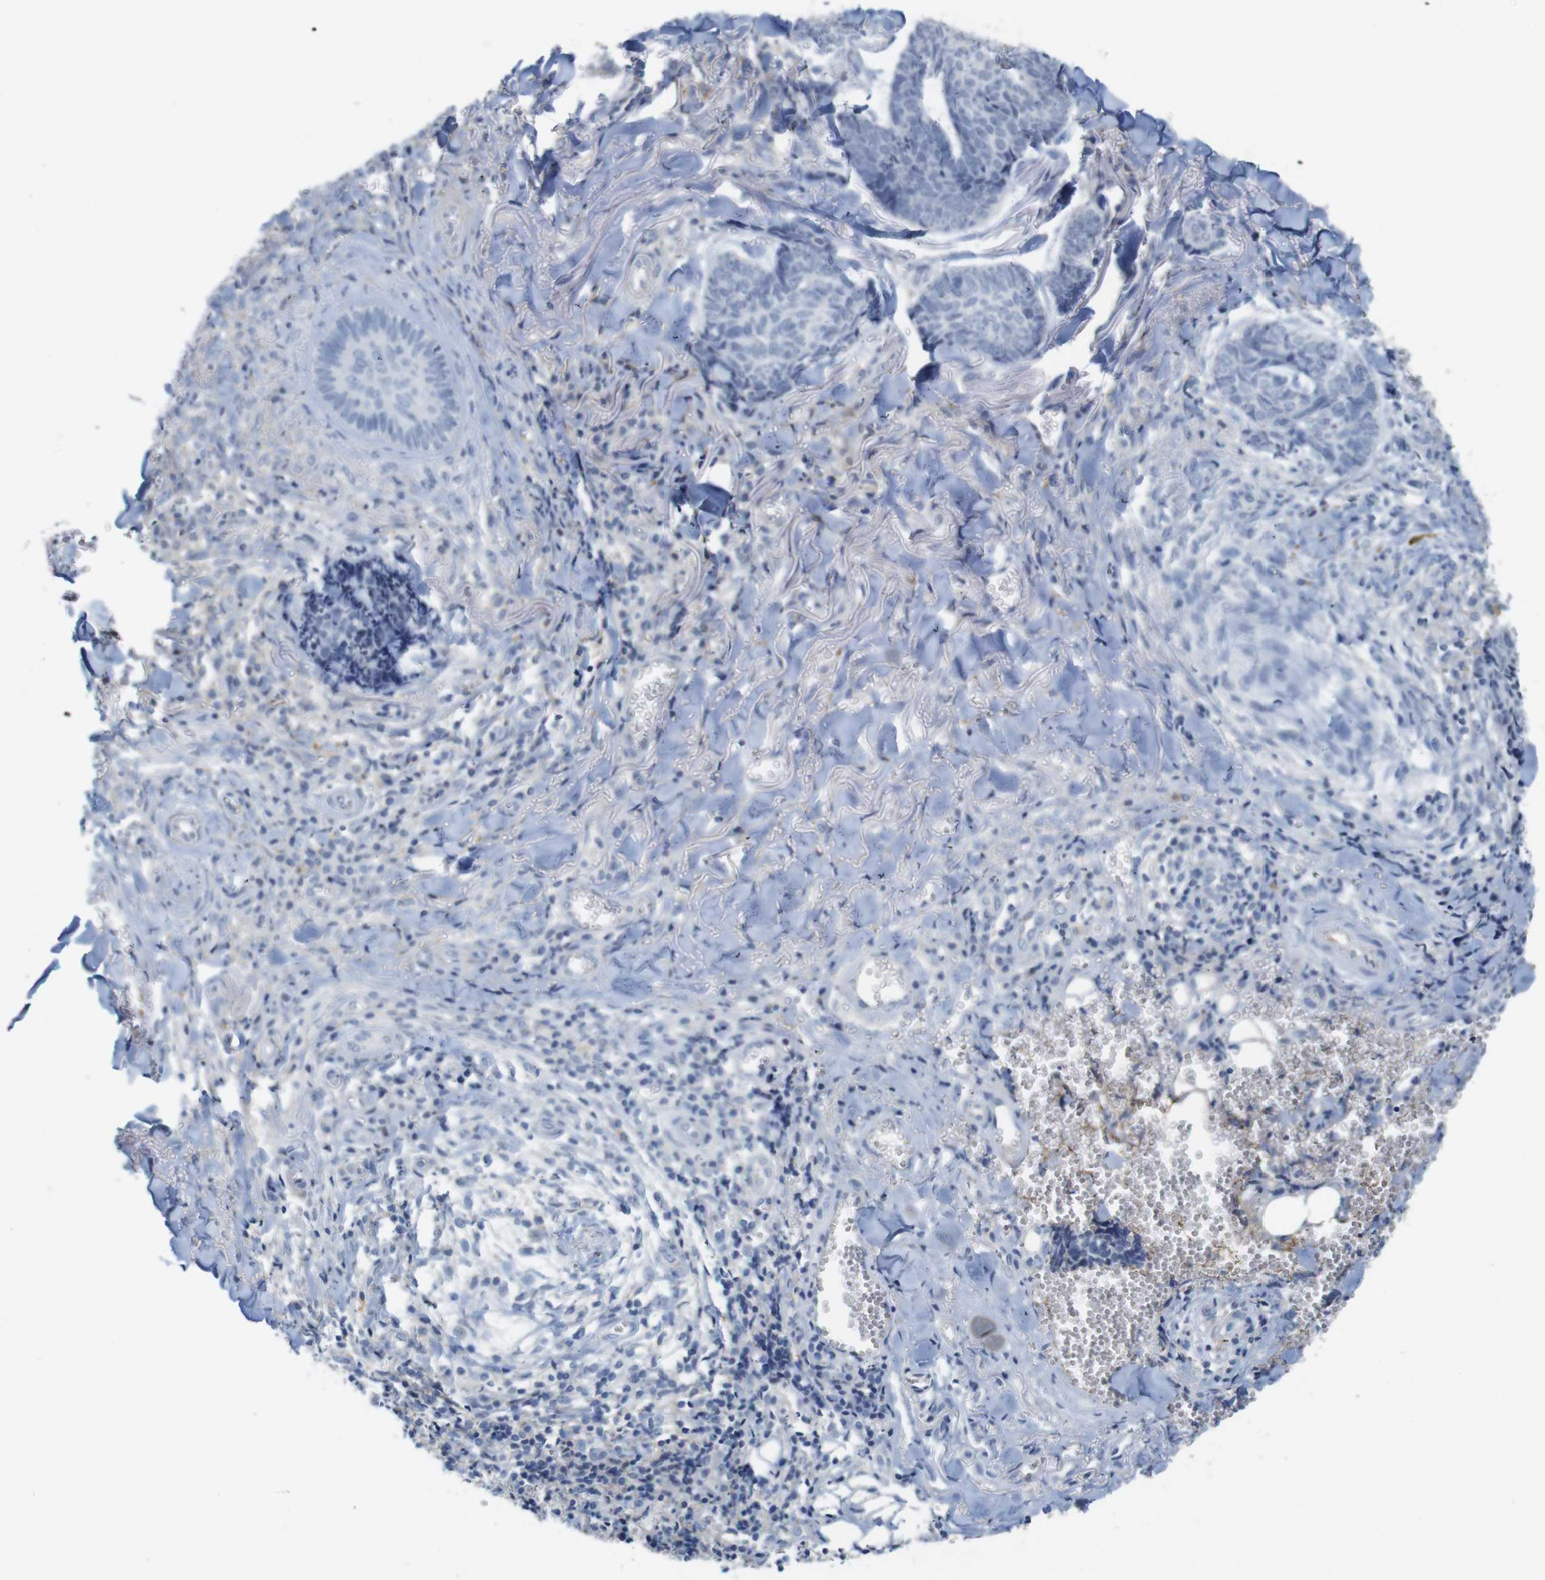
{"staining": {"intensity": "negative", "quantity": "none", "location": "none"}, "tissue": "skin cancer", "cell_type": "Tumor cells", "image_type": "cancer", "snomed": [{"axis": "morphology", "description": "Basal cell carcinoma"}, {"axis": "topography", "description": "Skin"}], "caption": "Skin cancer stained for a protein using immunohistochemistry shows no positivity tumor cells.", "gene": "OTOF", "patient": {"sex": "male", "age": 84}}